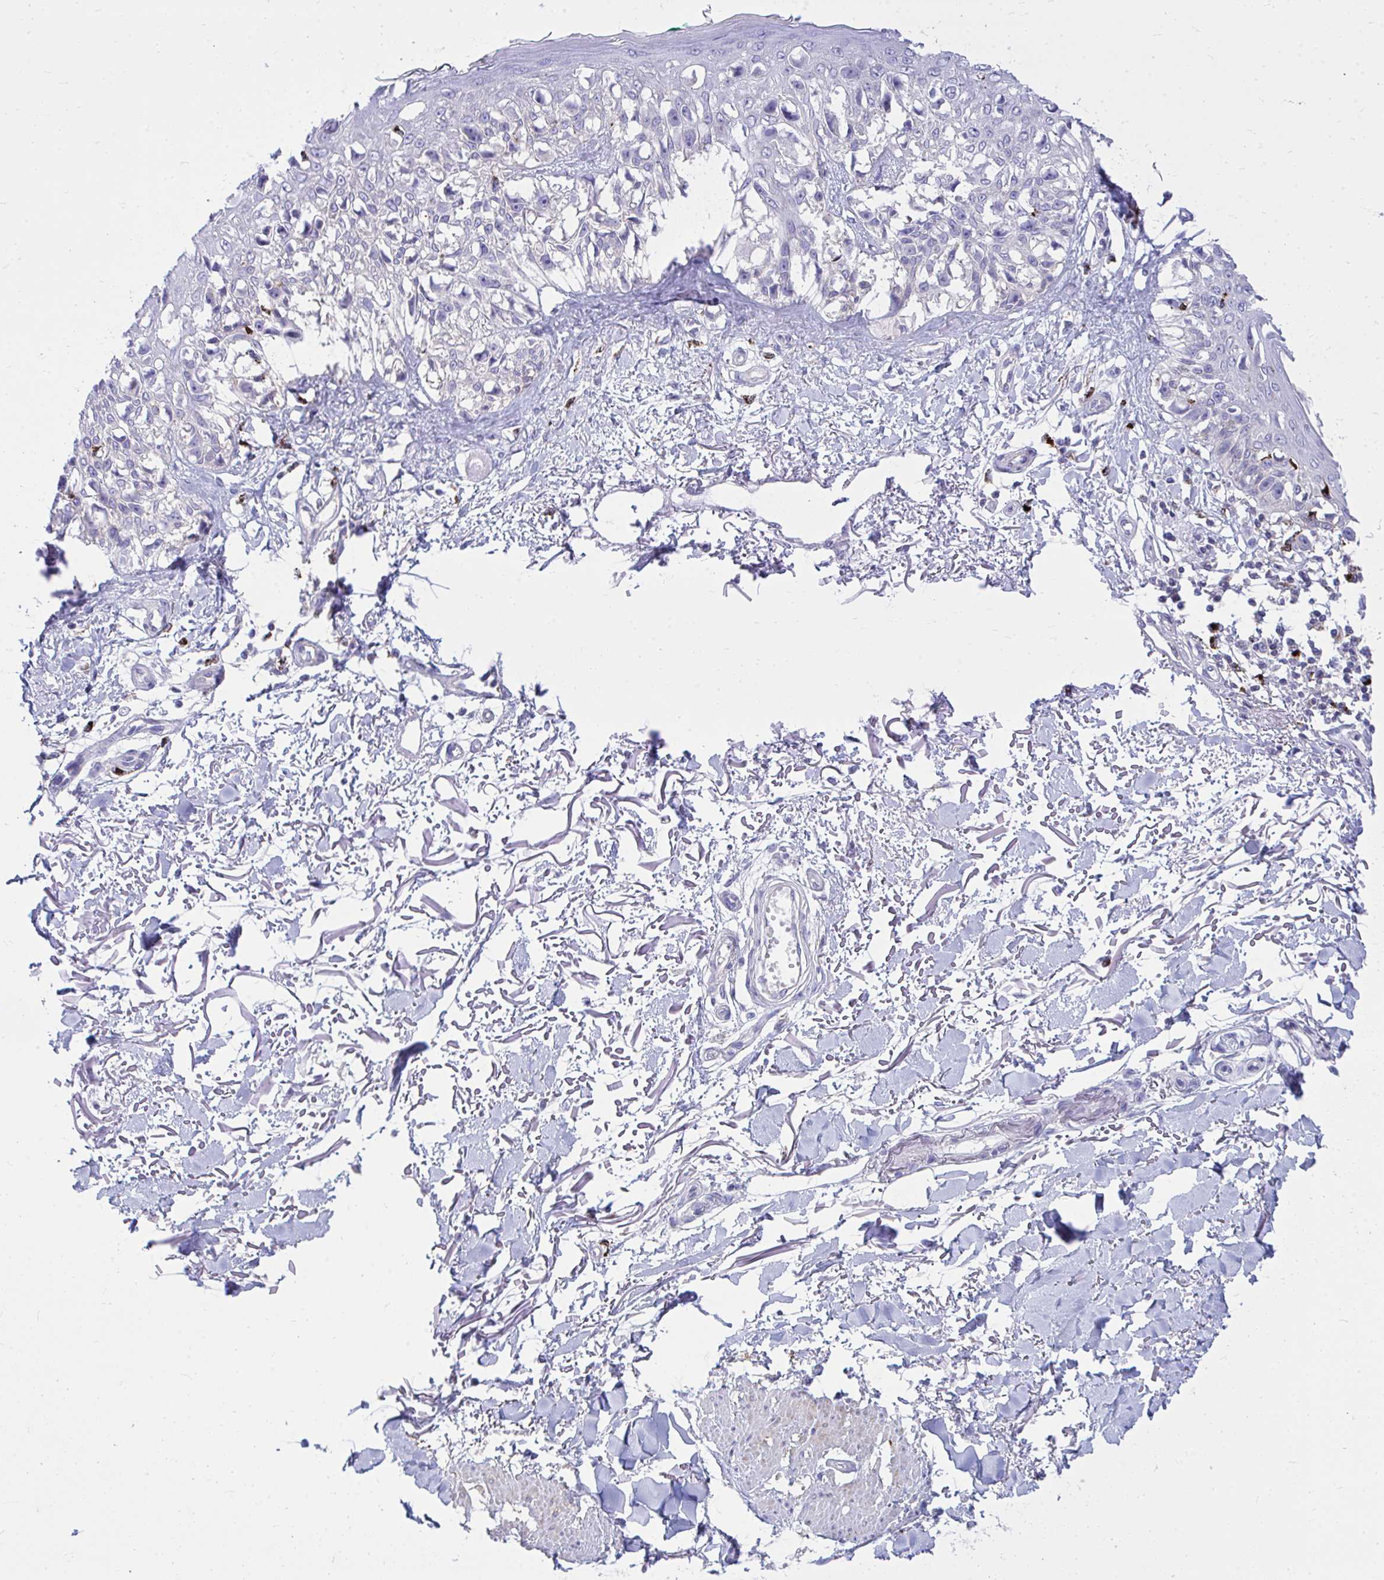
{"staining": {"intensity": "negative", "quantity": "none", "location": "none"}, "tissue": "melanoma", "cell_type": "Tumor cells", "image_type": "cancer", "snomed": [{"axis": "morphology", "description": "Malignant melanoma, NOS"}, {"axis": "topography", "description": "Skin"}], "caption": "An immunohistochemistry image of melanoma is shown. There is no staining in tumor cells of melanoma.", "gene": "TP53I11", "patient": {"sex": "male", "age": 73}}